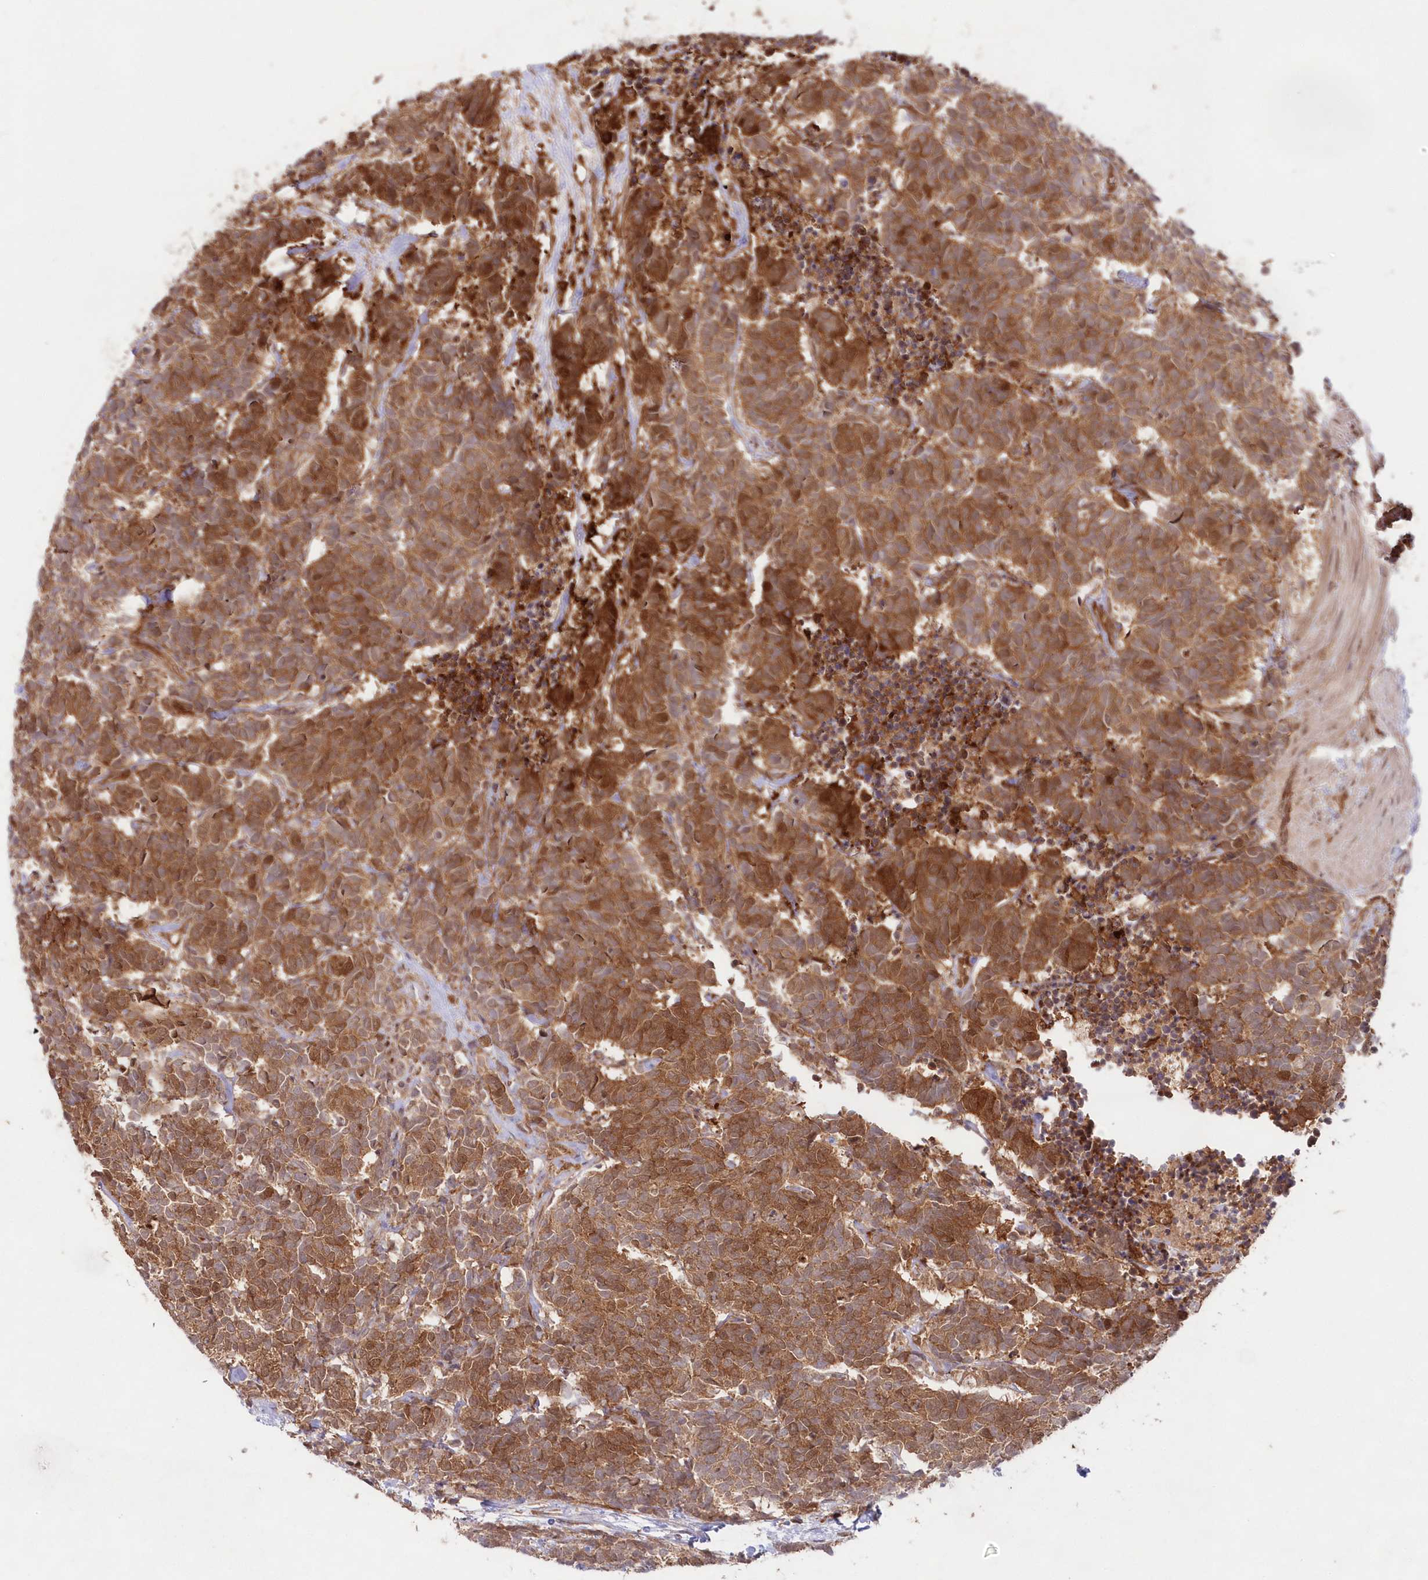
{"staining": {"intensity": "moderate", "quantity": ">75%", "location": "cytoplasmic/membranous"}, "tissue": "carcinoid", "cell_type": "Tumor cells", "image_type": "cancer", "snomed": [{"axis": "morphology", "description": "Carcinoma, NOS"}, {"axis": "morphology", "description": "Carcinoid, malignant, NOS"}, {"axis": "topography", "description": "Urinary bladder"}], "caption": "Human carcinoid stained with a protein marker shows moderate staining in tumor cells.", "gene": "GBE1", "patient": {"sex": "male", "age": 57}}